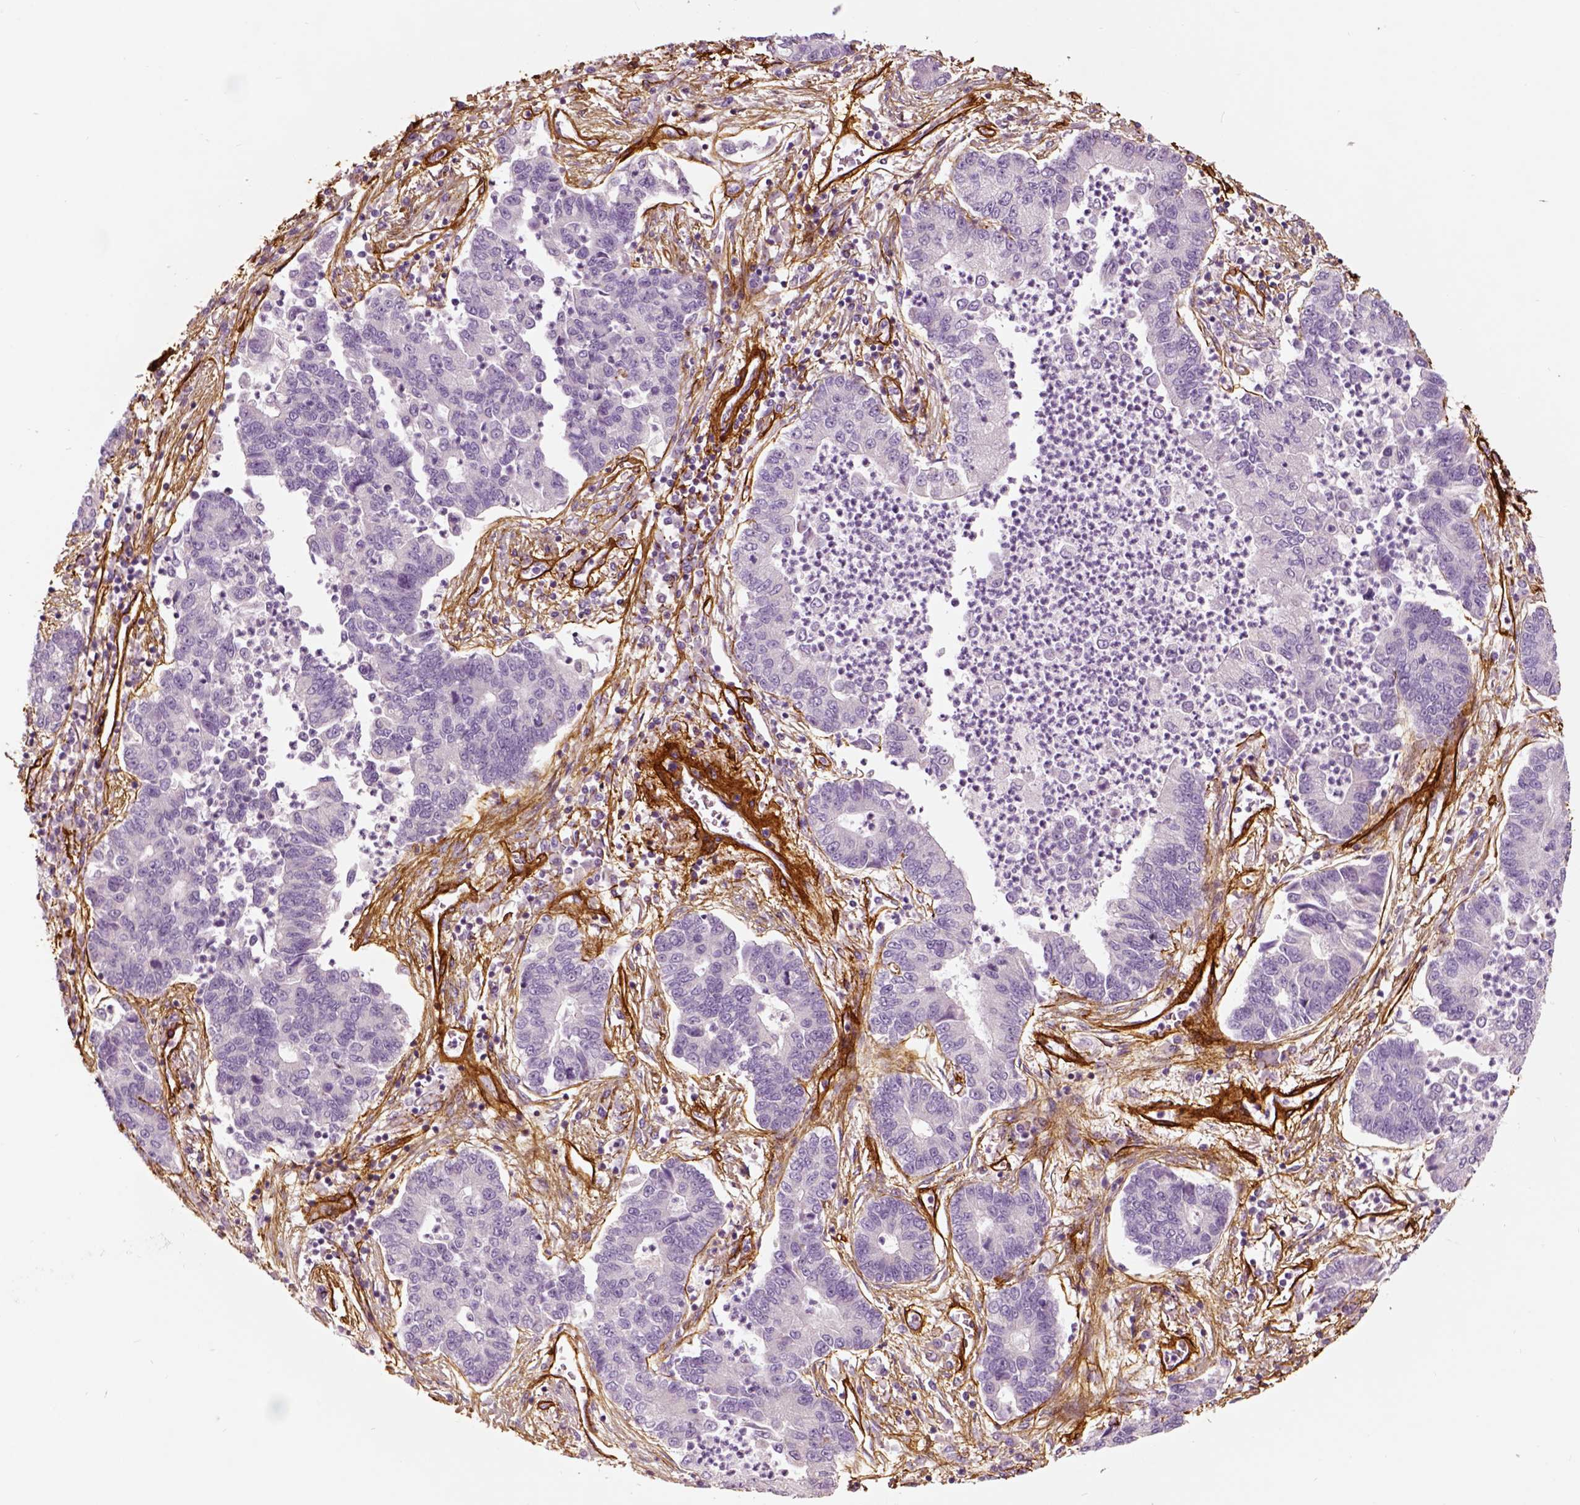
{"staining": {"intensity": "negative", "quantity": "none", "location": "none"}, "tissue": "lung cancer", "cell_type": "Tumor cells", "image_type": "cancer", "snomed": [{"axis": "morphology", "description": "Adenocarcinoma, NOS"}, {"axis": "topography", "description": "Lung"}], "caption": "Immunohistochemistry of human lung adenocarcinoma exhibits no expression in tumor cells.", "gene": "COL6A2", "patient": {"sex": "female", "age": 57}}